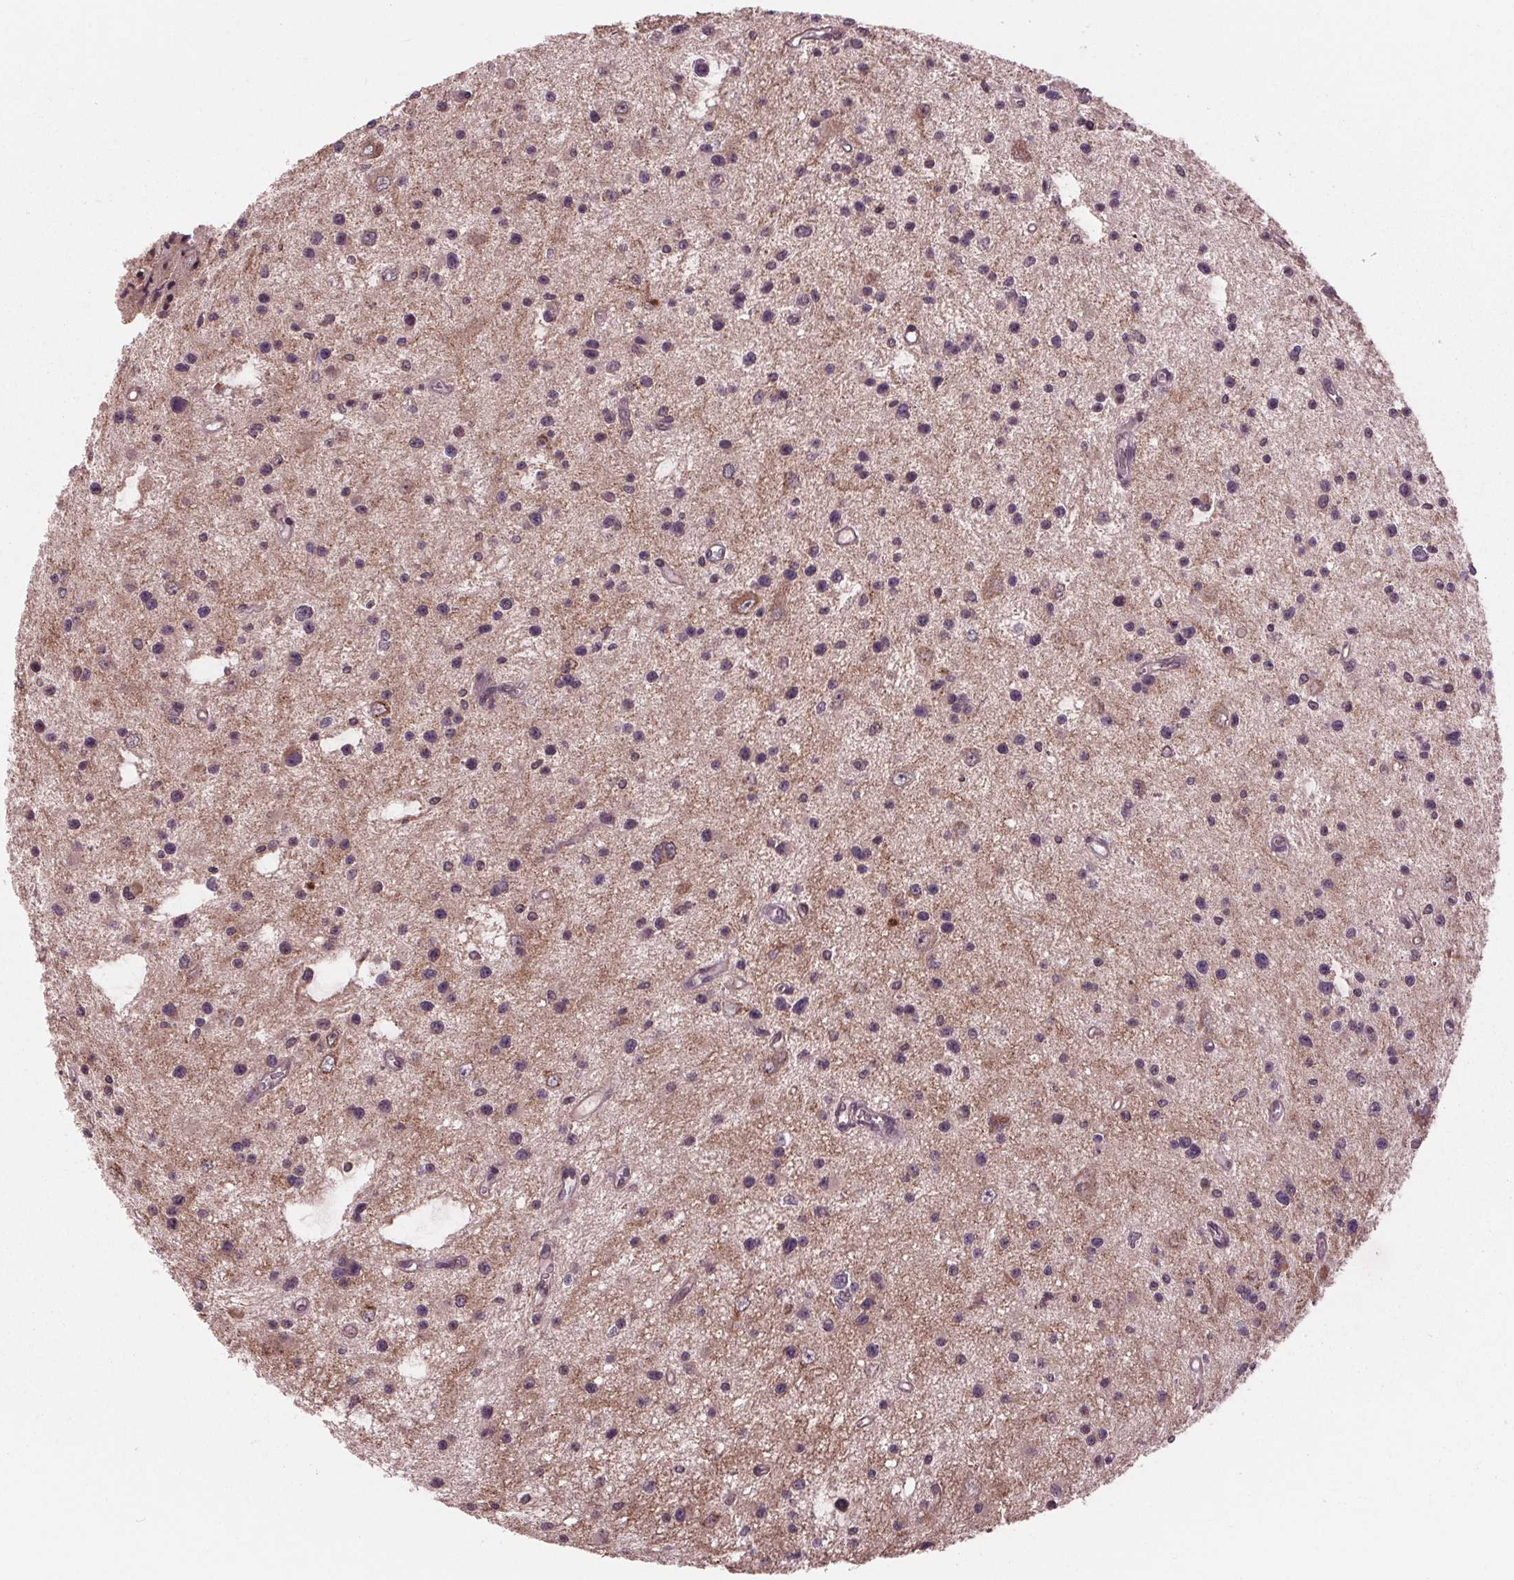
{"staining": {"intensity": "negative", "quantity": "none", "location": "none"}, "tissue": "glioma", "cell_type": "Tumor cells", "image_type": "cancer", "snomed": [{"axis": "morphology", "description": "Glioma, malignant, Low grade"}, {"axis": "topography", "description": "Brain"}], "caption": "Immunohistochemistry (IHC) of human low-grade glioma (malignant) reveals no positivity in tumor cells.", "gene": "MAPK8", "patient": {"sex": "male", "age": 43}}